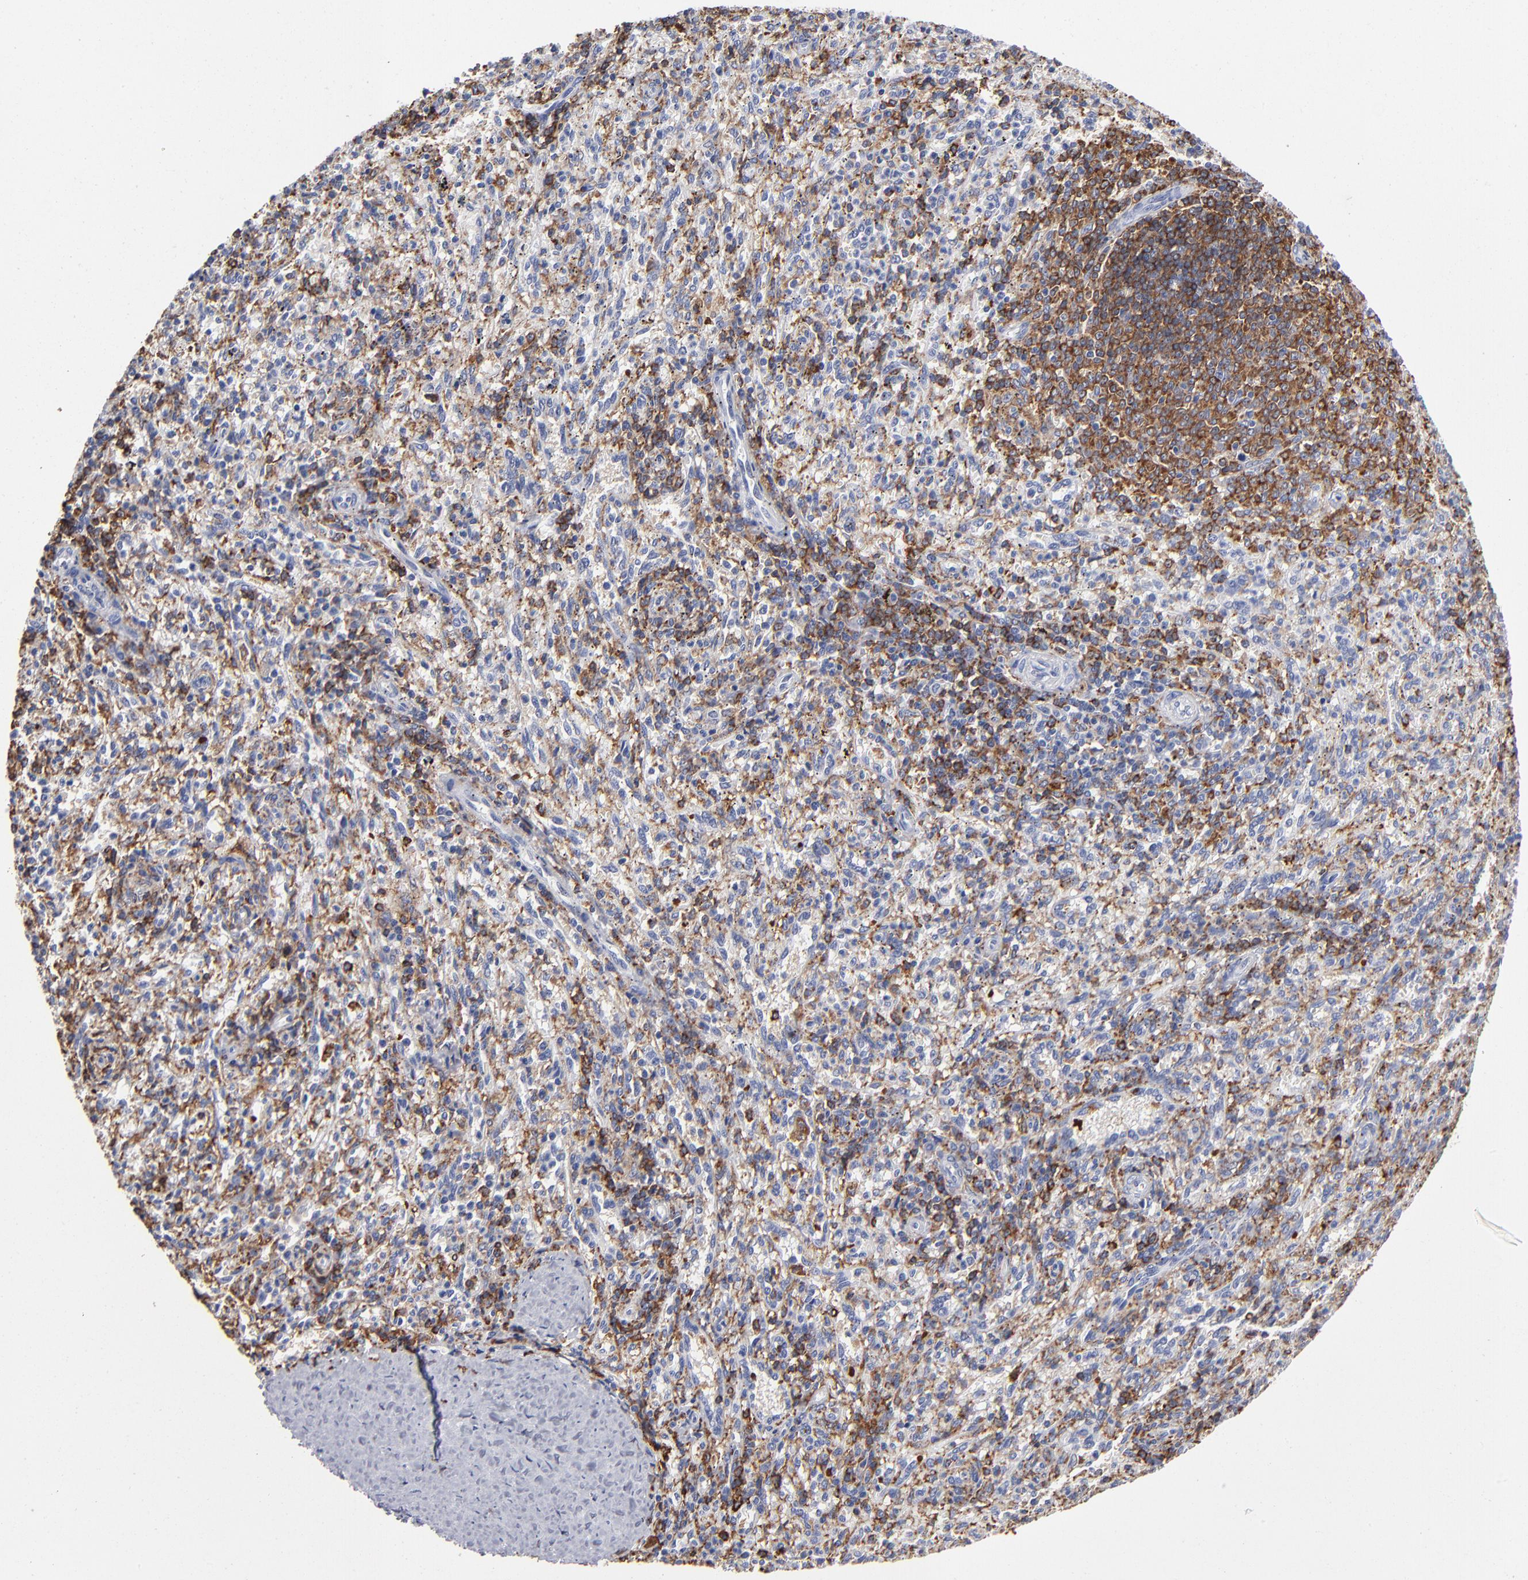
{"staining": {"intensity": "strong", "quantity": "25%-75%", "location": "cytoplasmic/membranous"}, "tissue": "spleen", "cell_type": "Cells in red pulp", "image_type": "normal", "snomed": [{"axis": "morphology", "description": "Normal tissue, NOS"}, {"axis": "topography", "description": "Spleen"}], "caption": "The photomicrograph exhibits a brown stain indicating the presence of a protein in the cytoplasmic/membranous of cells in red pulp in spleen. (Stains: DAB (3,3'-diaminobenzidine) in brown, nuclei in blue, Microscopy: brightfield microscopy at high magnification).", "gene": "CD180", "patient": {"sex": "female", "age": 10}}